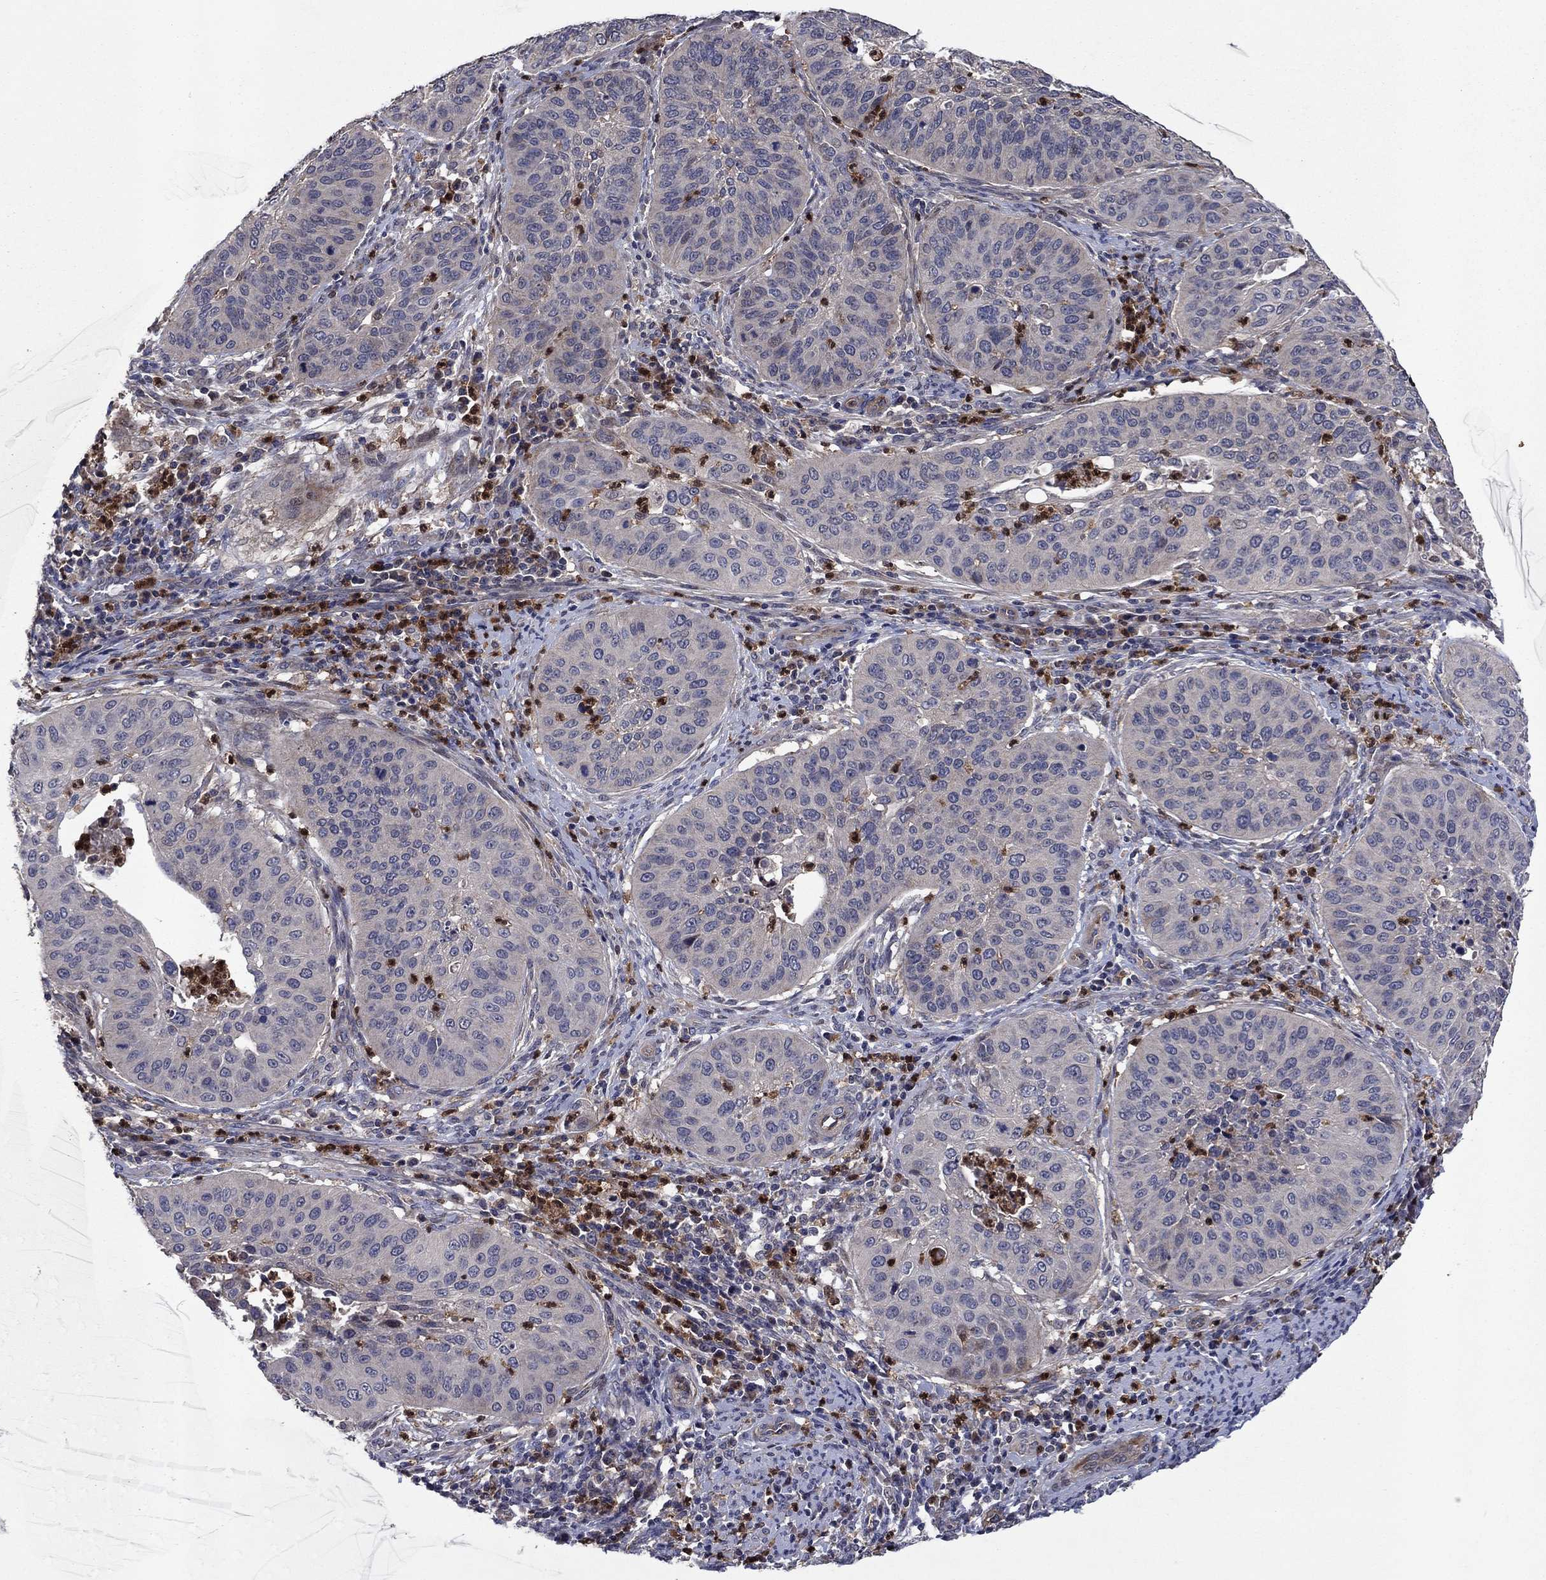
{"staining": {"intensity": "negative", "quantity": "none", "location": "none"}, "tissue": "cervical cancer", "cell_type": "Tumor cells", "image_type": "cancer", "snomed": [{"axis": "morphology", "description": "Normal tissue, NOS"}, {"axis": "morphology", "description": "Squamous cell carcinoma, NOS"}, {"axis": "topography", "description": "Cervix"}], "caption": "This is an immunohistochemistry histopathology image of human squamous cell carcinoma (cervical). There is no expression in tumor cells.", "gene": "MSRB1", "patient": {"sex": "female", "age": 39}}